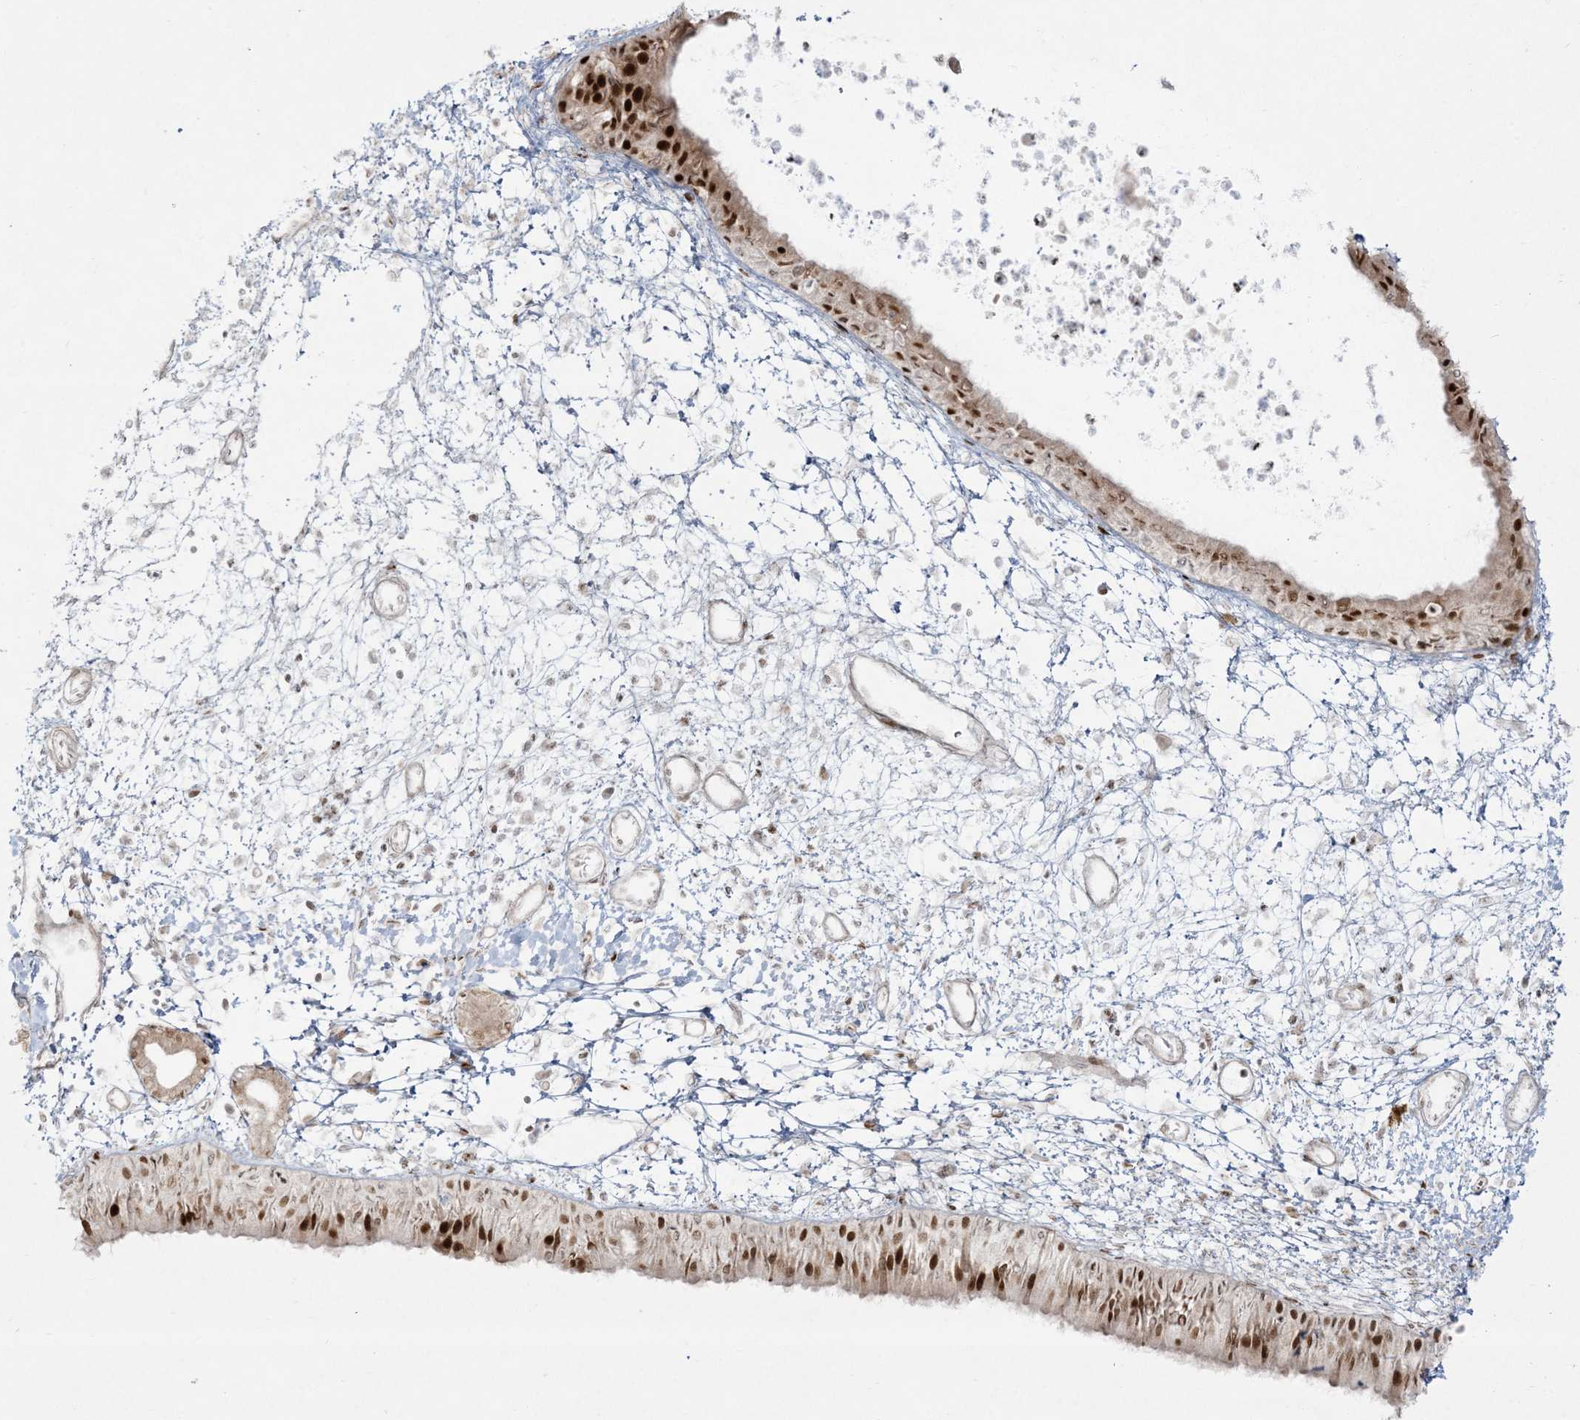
{"staining": {"intensity": "strong", "quantity": "25%-75%", "location": "cytoplasmic/membranous,nuclear"}, "tissue": "nasopharynx", "cell_type": "Respiratory epithelial cells", "image_type": "normal", "snomed": [{"axis": "morphology", "description": "Normal tissue, NOS"}, {"axis": "topography", "description": "Nasopharynx"}], "caption": "IHC micrograph of unremarkable human nasopharynx stained for a protein (brown), which exhibits high levels of strong cytoplasmic/membranous,nuclear expression in approximately 25%-75% of respiratory epithelial cells.", "gene": "RBM10", "patient": {"sex": "male", "age": 22}}